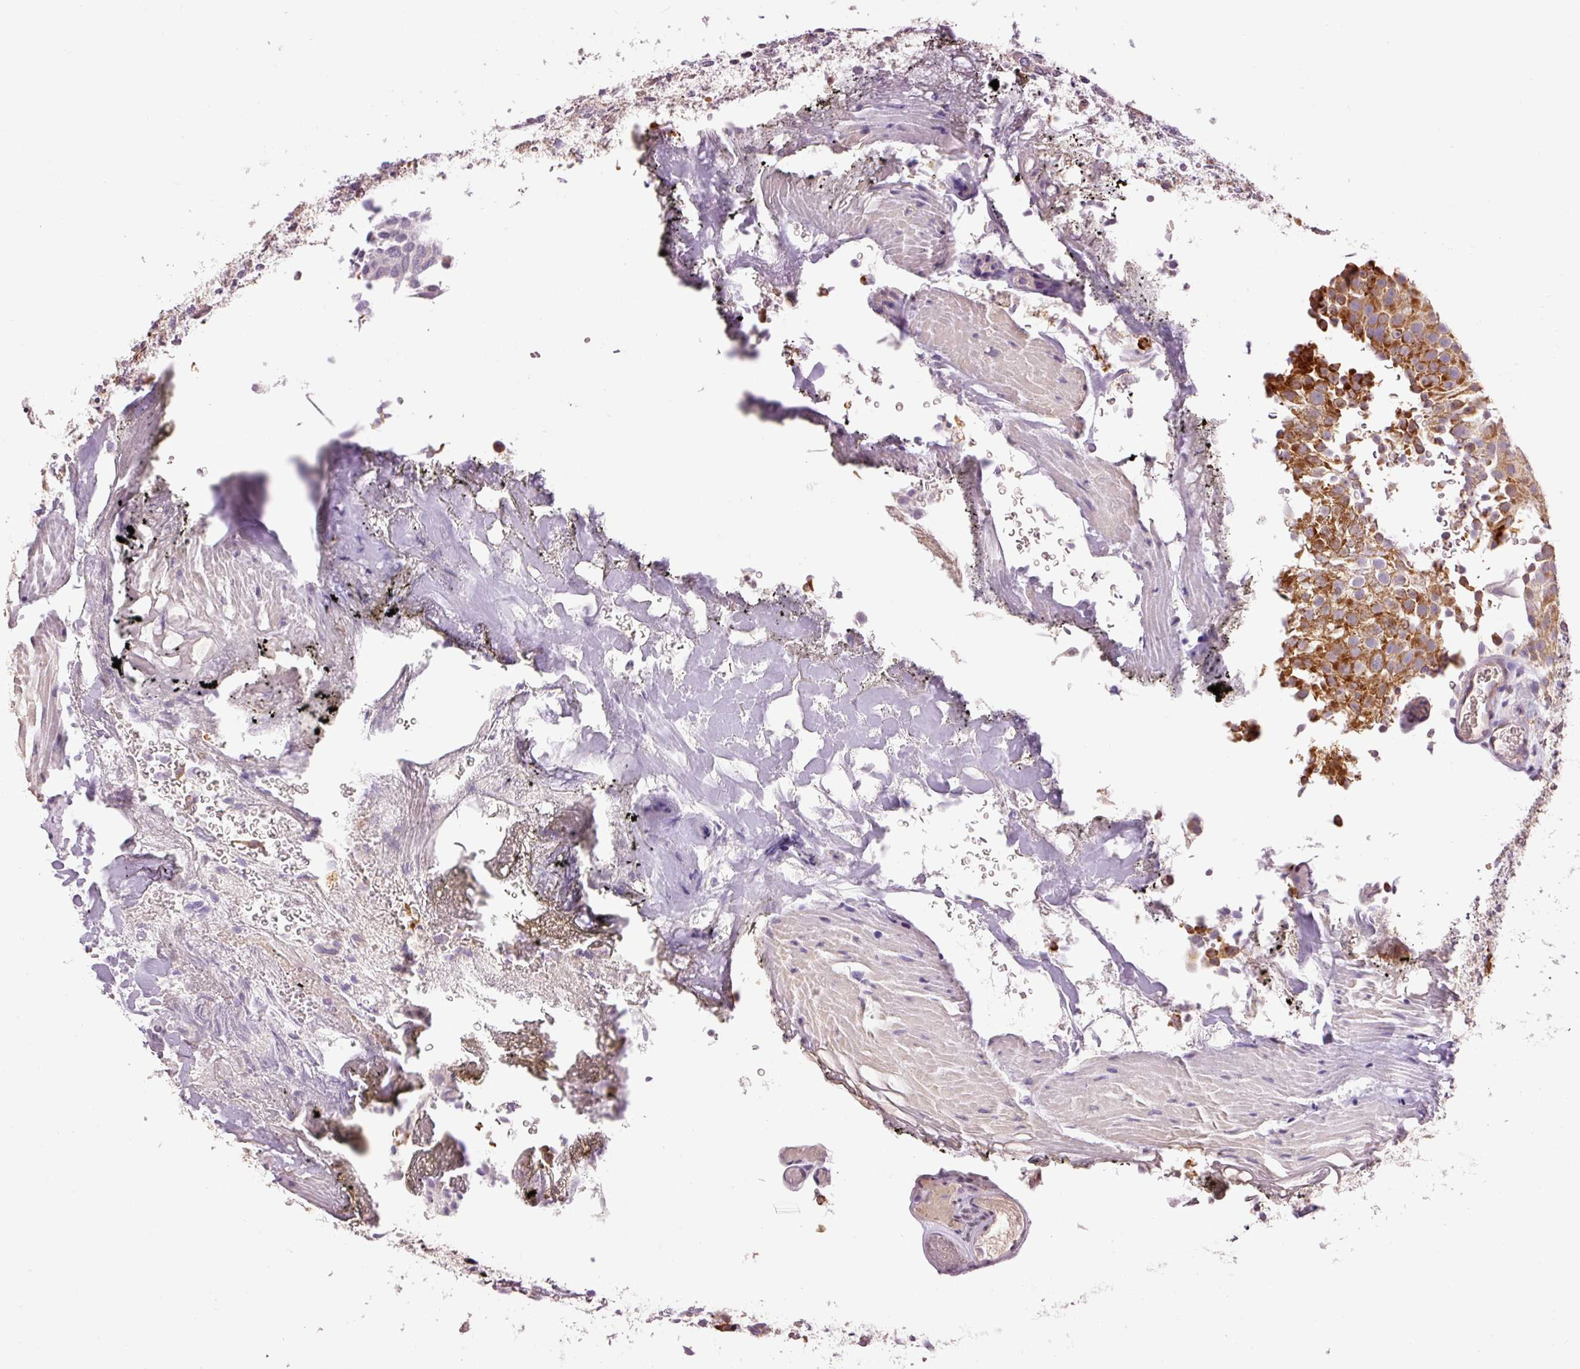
{"staining": {"intensity": "strong", "quantity": ">75%", "location": "cytoplasmic/membranous"}, "tissue": "urothelial cancer", "cell_type": "Tumor cells", "image_type": "cancer", "snomed": [{"axis": "morphology", "description": "Urothelial carcinoma, Low grade"}, {"axis": "topography", "description": "Urinary bladder"}], "caption": "IHC histopathology image of urothelial cancer stained for a protein (brown), which reveals high levels of strong cytoplasmic/membranous staining in approximately >75% of tumor cells.", "gene": "ABHD11", "patient": {"sex": "male", "age": 78}}